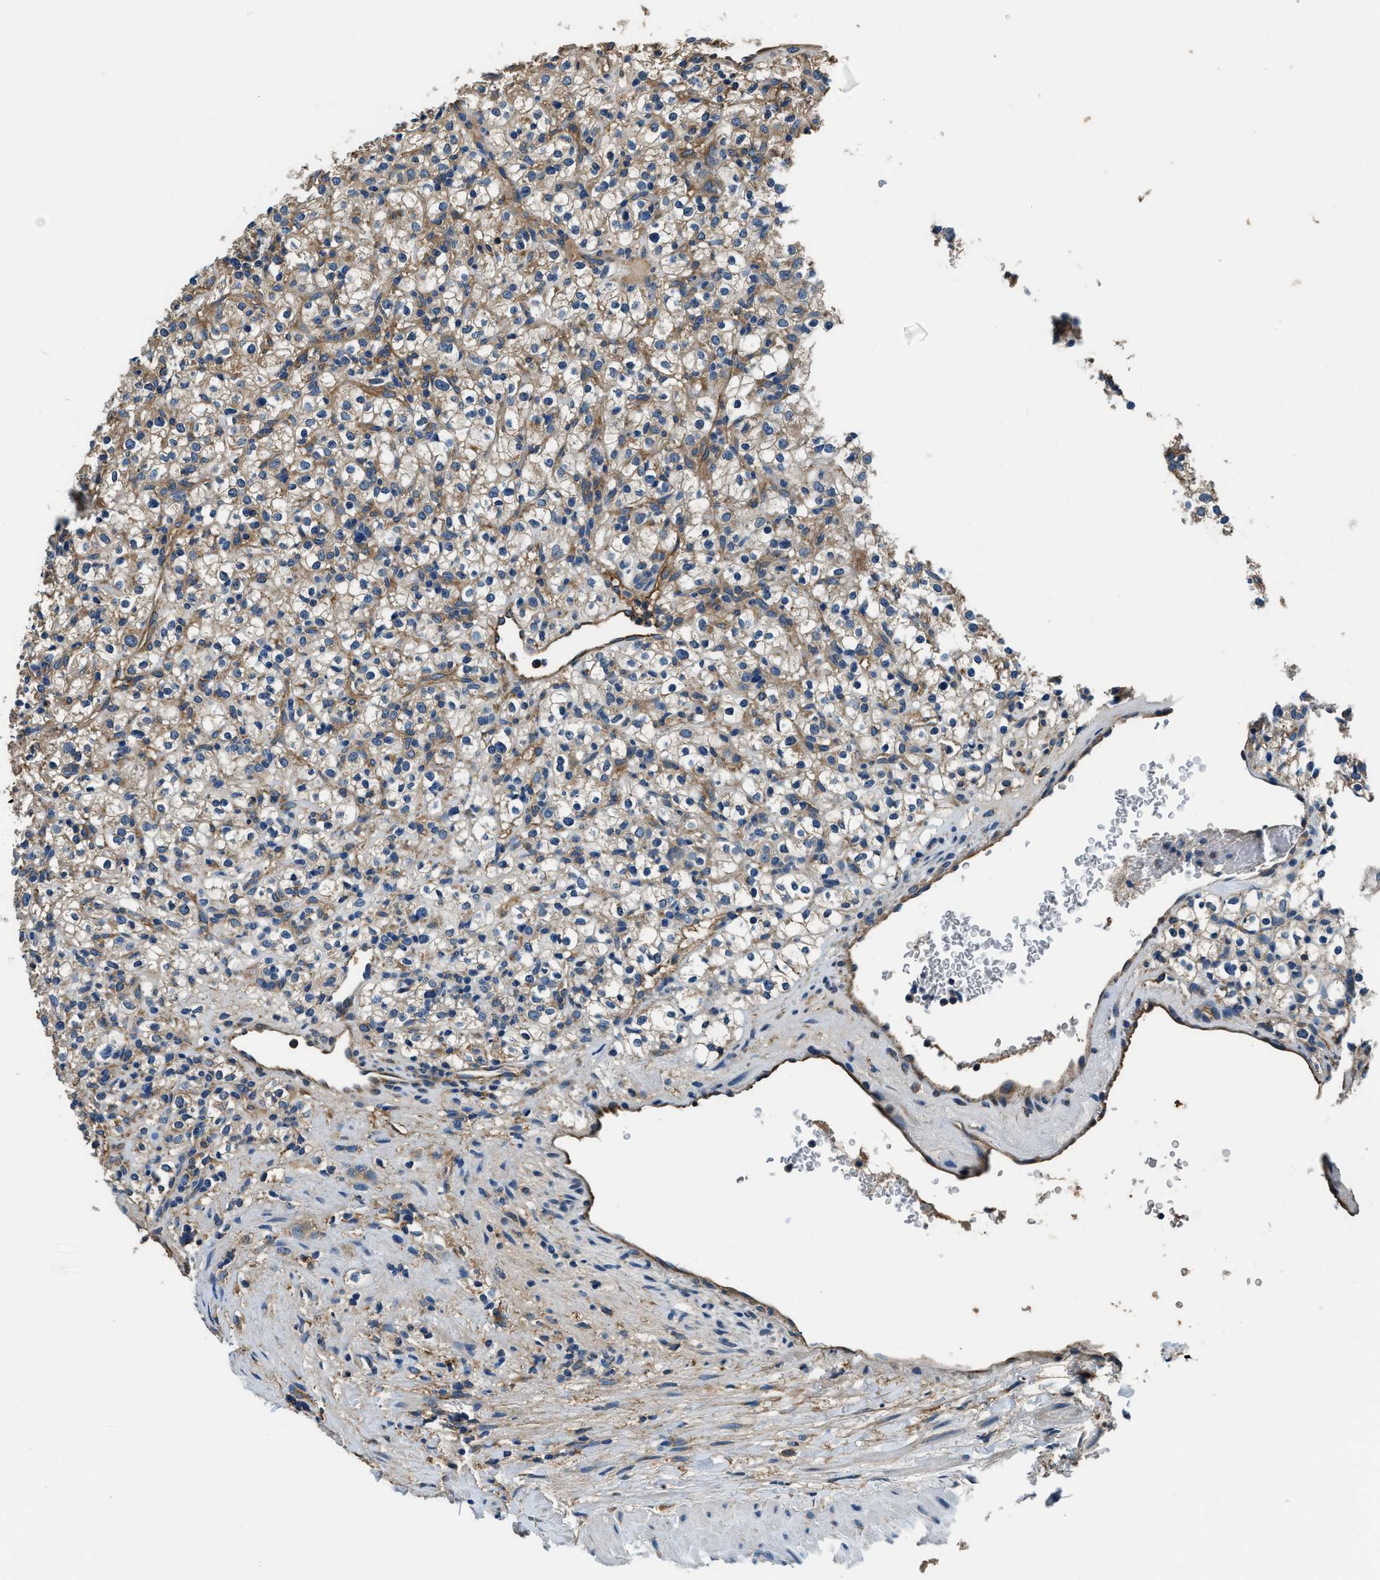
{"staining": {"intensity": "weak", "quantity": "25%-75%", "location": "cytoplasmic/membranous"}, "tissue": "renal cancer", "cell_type": "Tumor cells", "image_type": "cancer", "snomed": [{"axis": "morphology", "description": "Normal tissue, NOS"}, {"axis": "morphology", "description": "Adenocarcinoma, NOS"}, {"axis": "topography", "description": "Kidney"}], "caption": "This is an image of IHC staining of renal adenocarcinoma, which shows weak positivity in the cytoplasmic/membranous of tumor cells.", "gene": "EEA1", "patient": {"sex": "female", "age": 72}}